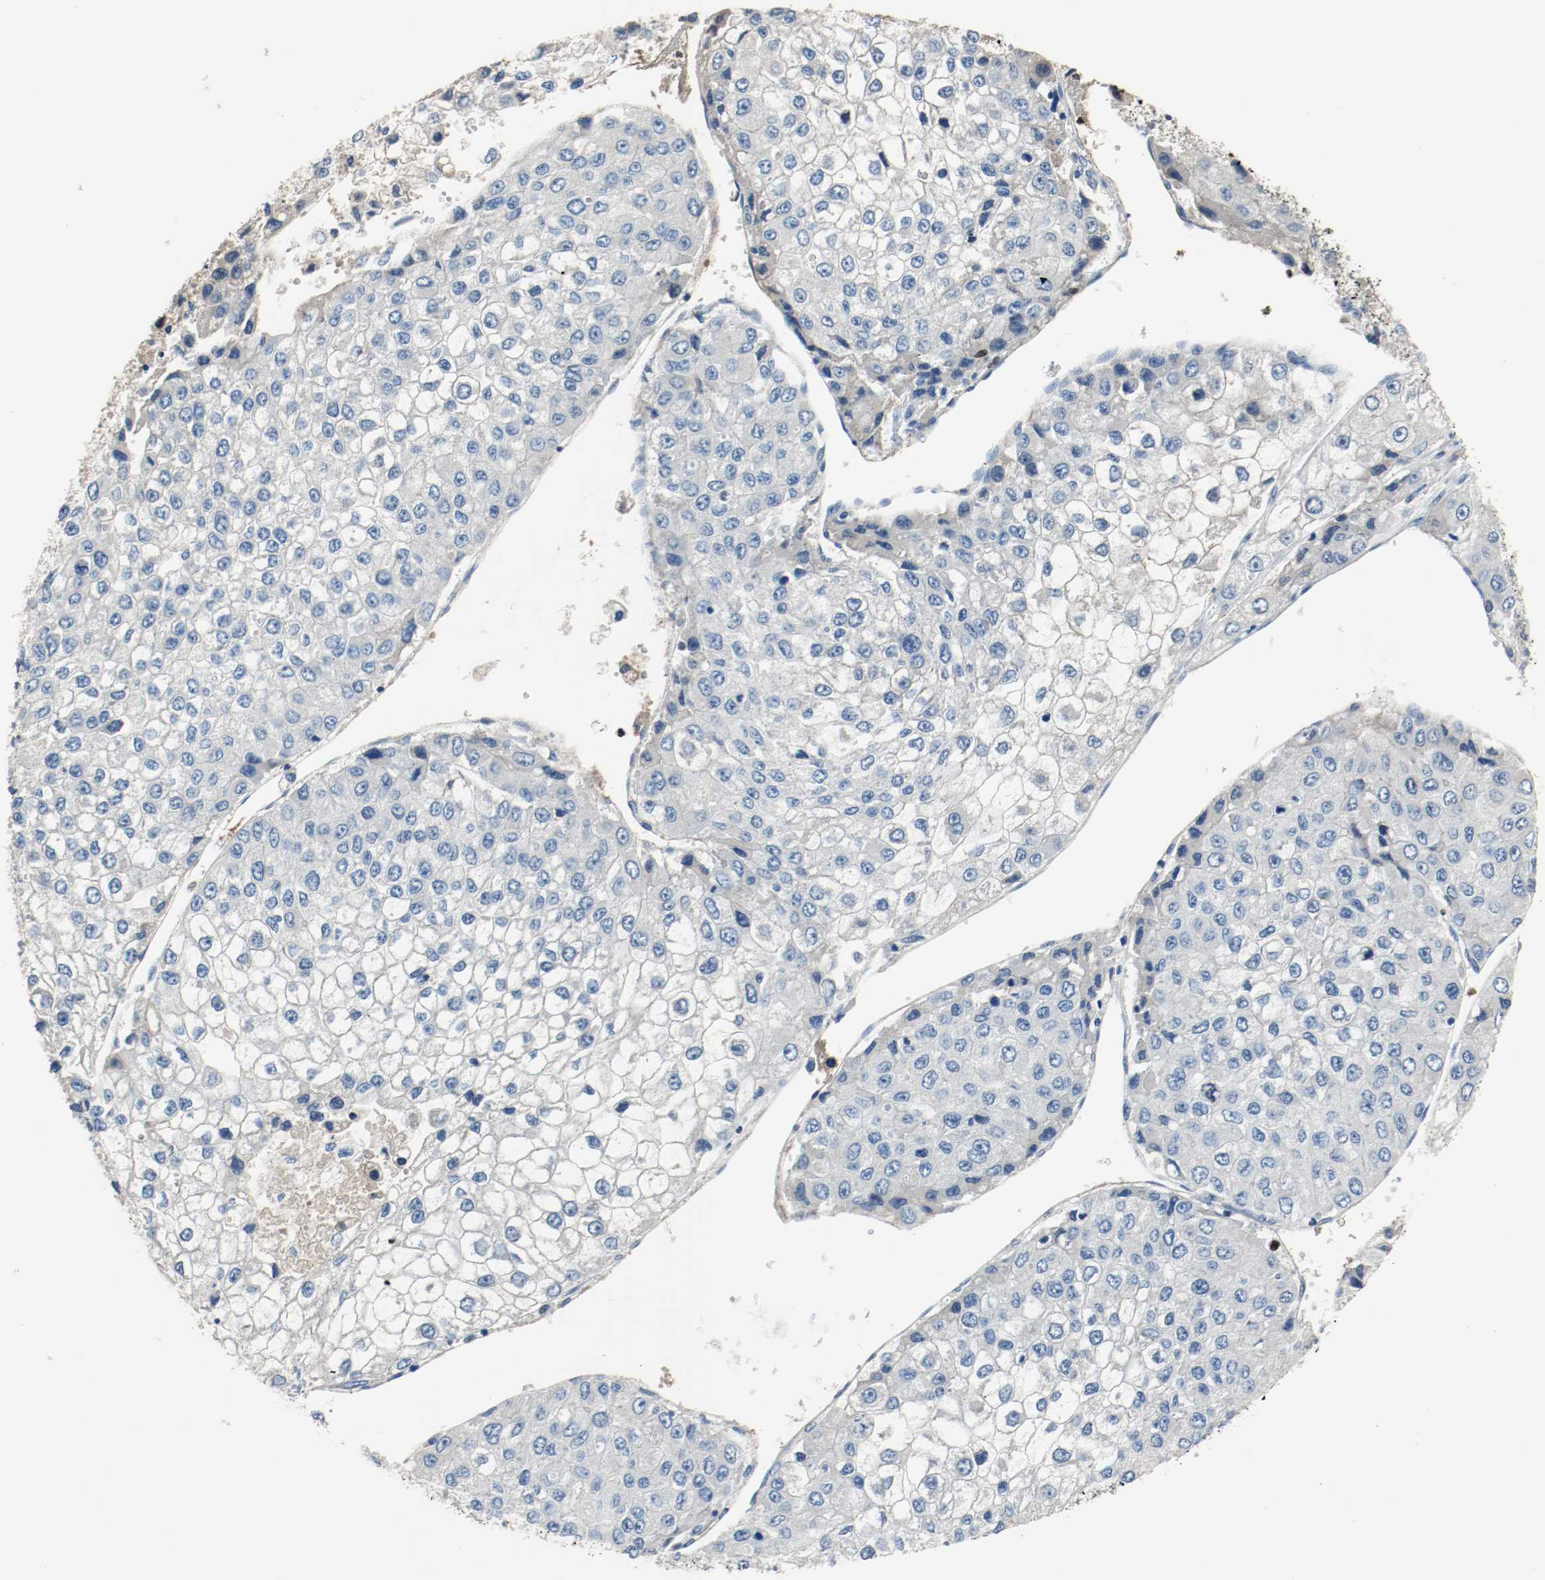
{"staining": {"intensity": "negative", "quantity": "none", "location": "none"}, "tissue": "liver cancer", "cell_type": "Tumor cells", "image_type": "cancer", "snomed": [{"axis": "morphology", "description": "Carcinoma, Hepatocellular, NOS"}, {"axis": "topography", "description": "Liver"}], "caption": "DAB immunohistochemical staining of human liver cancer (hepatocellular carcinoma) reveals no significant positivity in tumor cells. (Immunohistochemistry, brightfield microscopy, high magnification).", "gene": "BLK", "patient": {"sex": "female", "age": 66}}